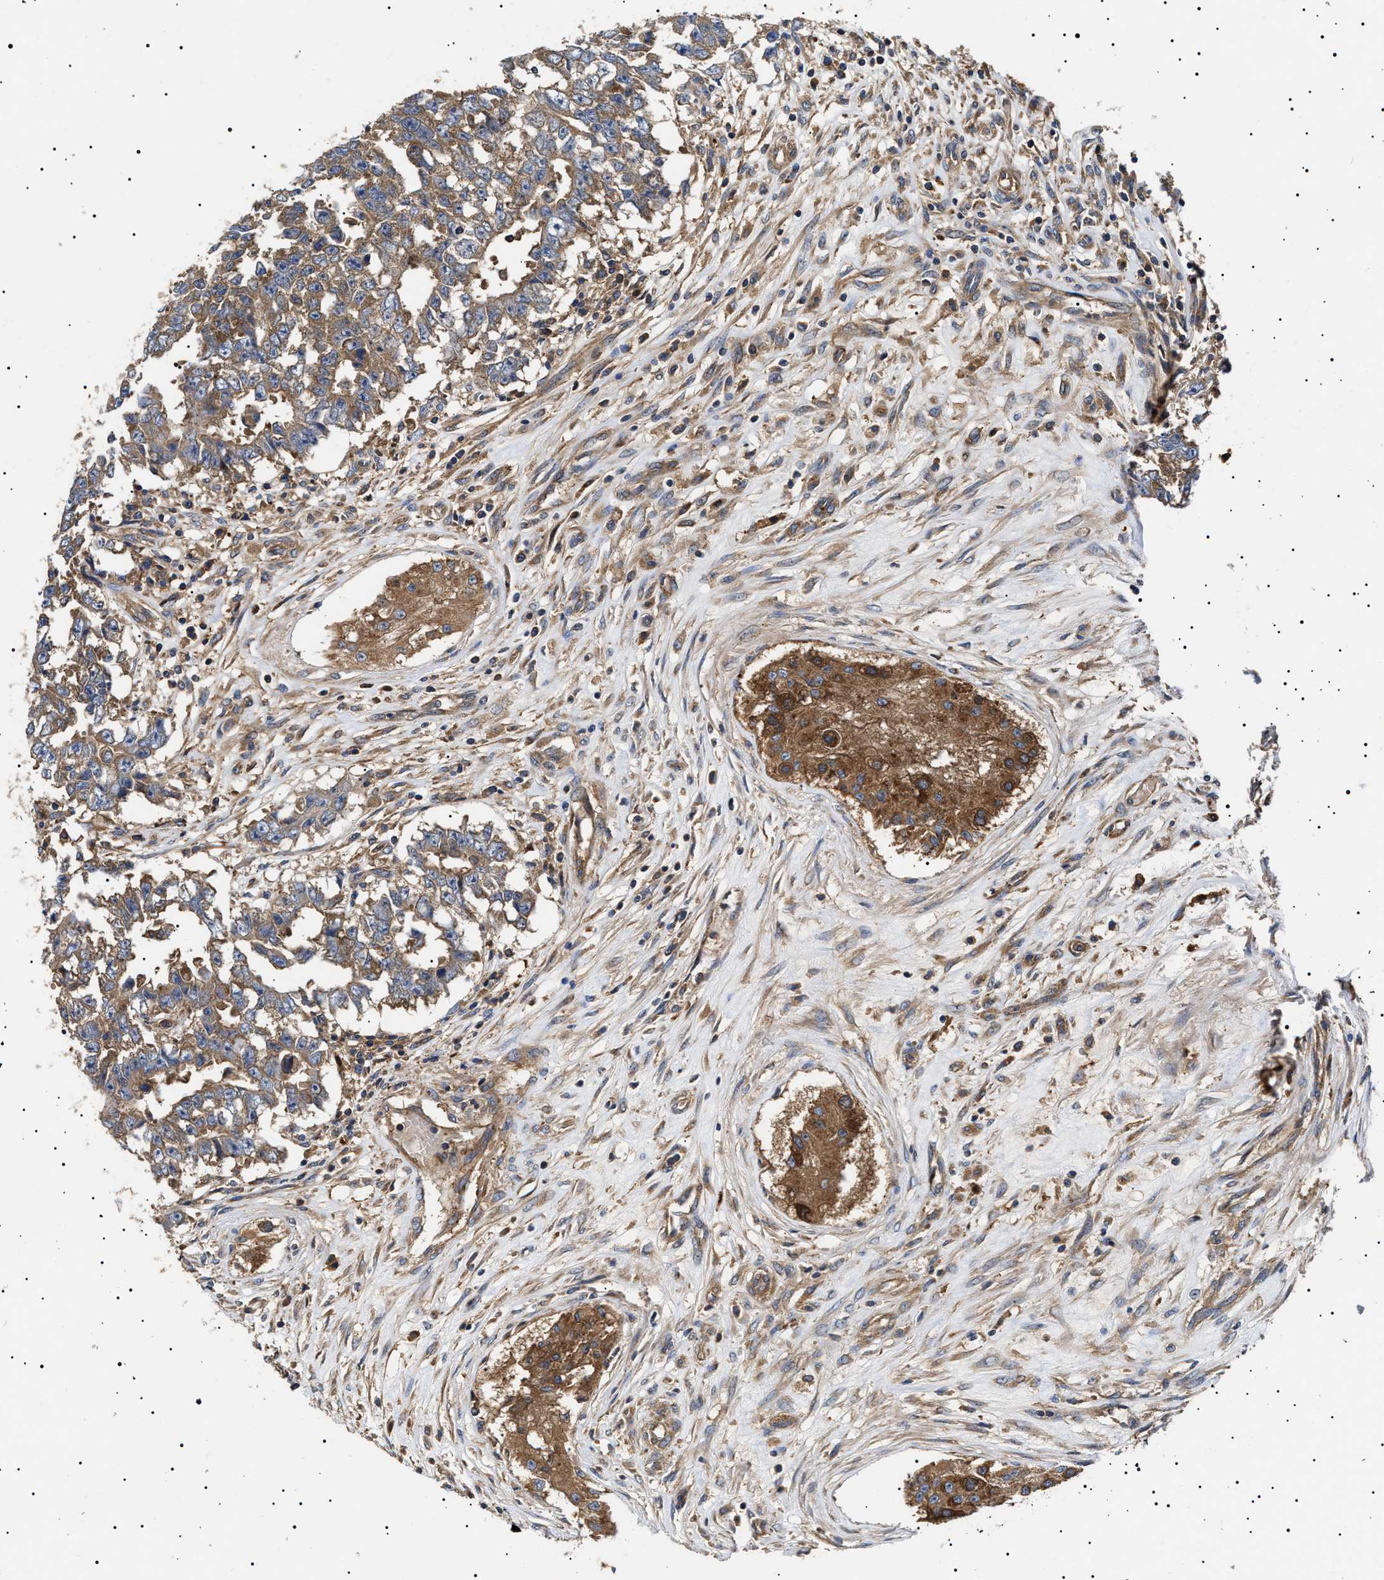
{"staining": {"intensity": "moderate", "quantity": ">75%", "location": "cytoplasmic/membranous"}, "tissue": "testis cancer", "cell_type": "Tumor cells", "image_type": "cancer", "snomed": [{"axis": "morphology", "description": "Carcinoma, Embryonal, NOS"}, {"axis": "topography", "description": "Testis"}], "caption": "Protein staining of testis embryonal carcinoma tissue exhibits moderate cytoplasmic/membranous staining in approximately >75% of tumor cells.", "gene": "TPP2", "patient": {"sex": "male", "age": 25}}